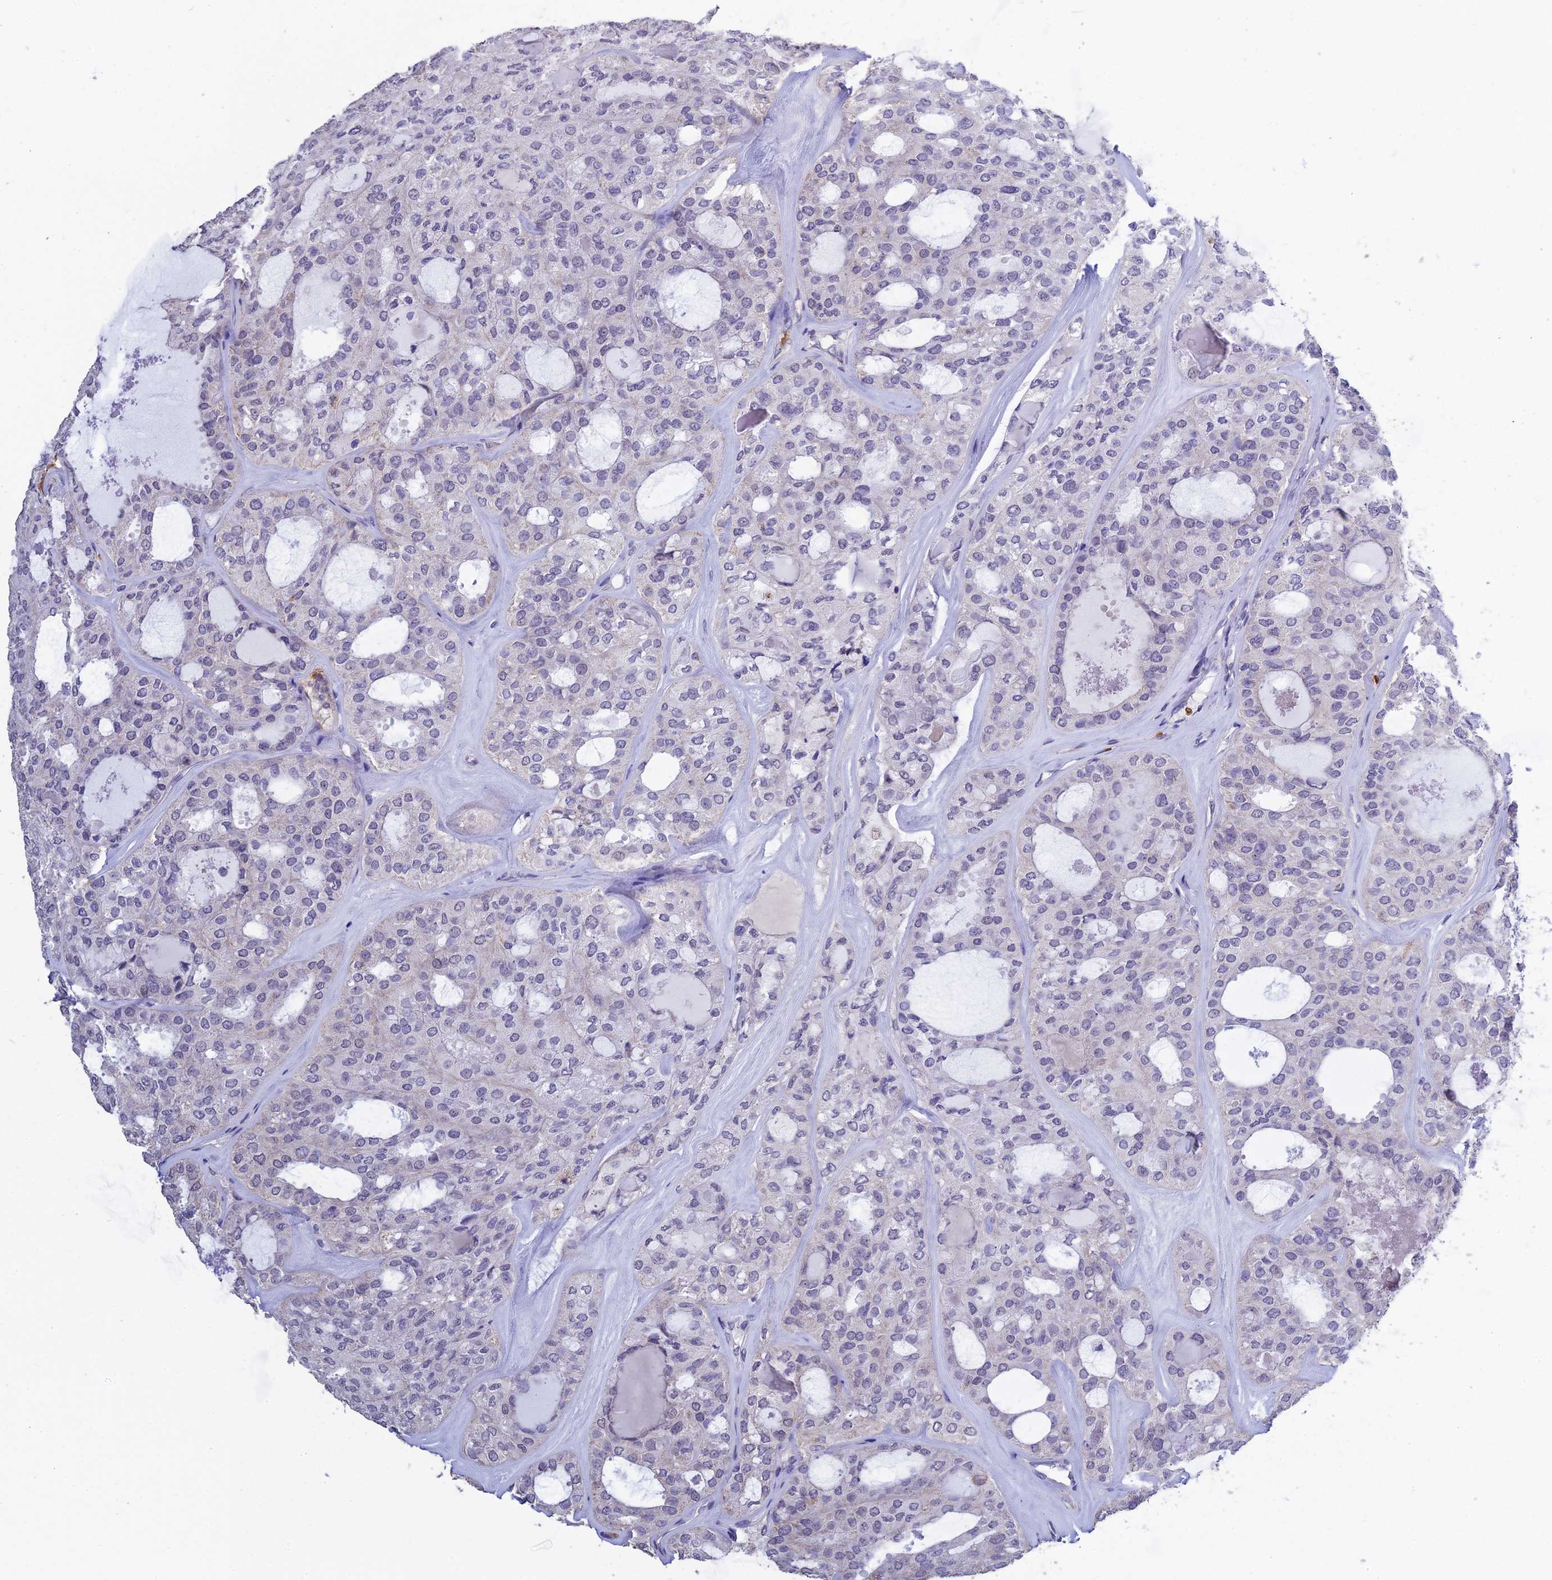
{"staining": {"intensity": "negative", "quantity": "none", "location": "none"}, "tissue": "thyroid cancer", "cell_type": "Tumor cells", "image_type": "cancer", "snomed": [{"axis": "morphology", "description": "Follicular adenoma carcinoma, NOS"}, {"axis": "topography", "description": "Thyroid gland"}], "caption": "Immunohistochemistry (IHC) histopathology image of human thyroid cancer (follicular adenoma carcinoma) stained for a protein (brown), which reveals no staining in tumor cells.", "gene": "KNOP1", "patient": {"sex": "male", "age": 75}}